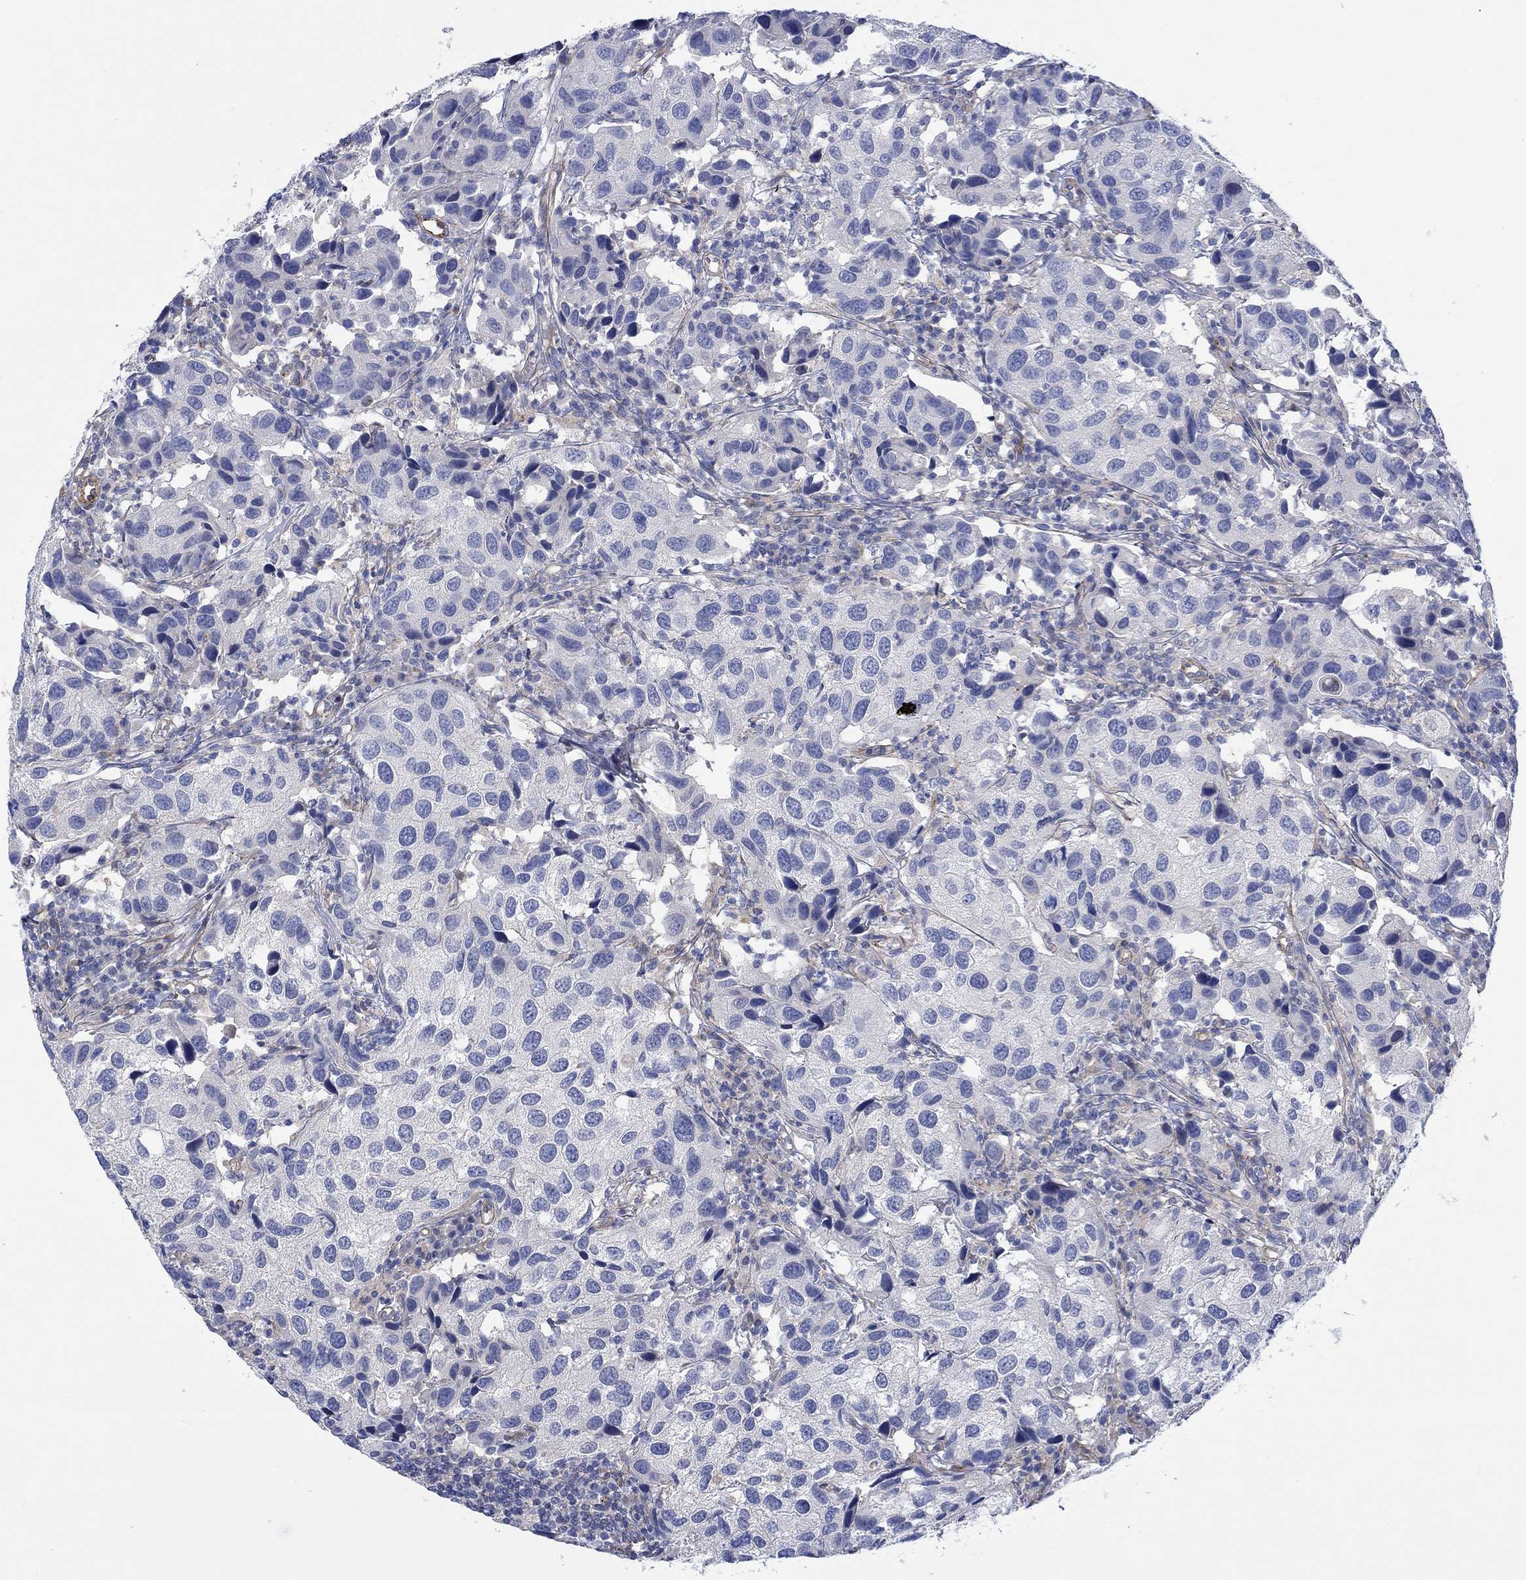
{"staining": {"intensity": "negative", "quantity": "none", "location": "none"}, "tissue": "urothelial cancer", "cell_type": "Tumor cells", "image_type": "cancer", "snomed": [{"axis": "morphology", "description": "Urothelial carcinoma, High grade"}, {"axis": "topography", "description": "Urinary bladder"}], "caption": "Tumor cells are negative for protein expression in human urothelial cancer.", "gene": "CAMK1D", "patient": {"sex": "male", "age": 79}}